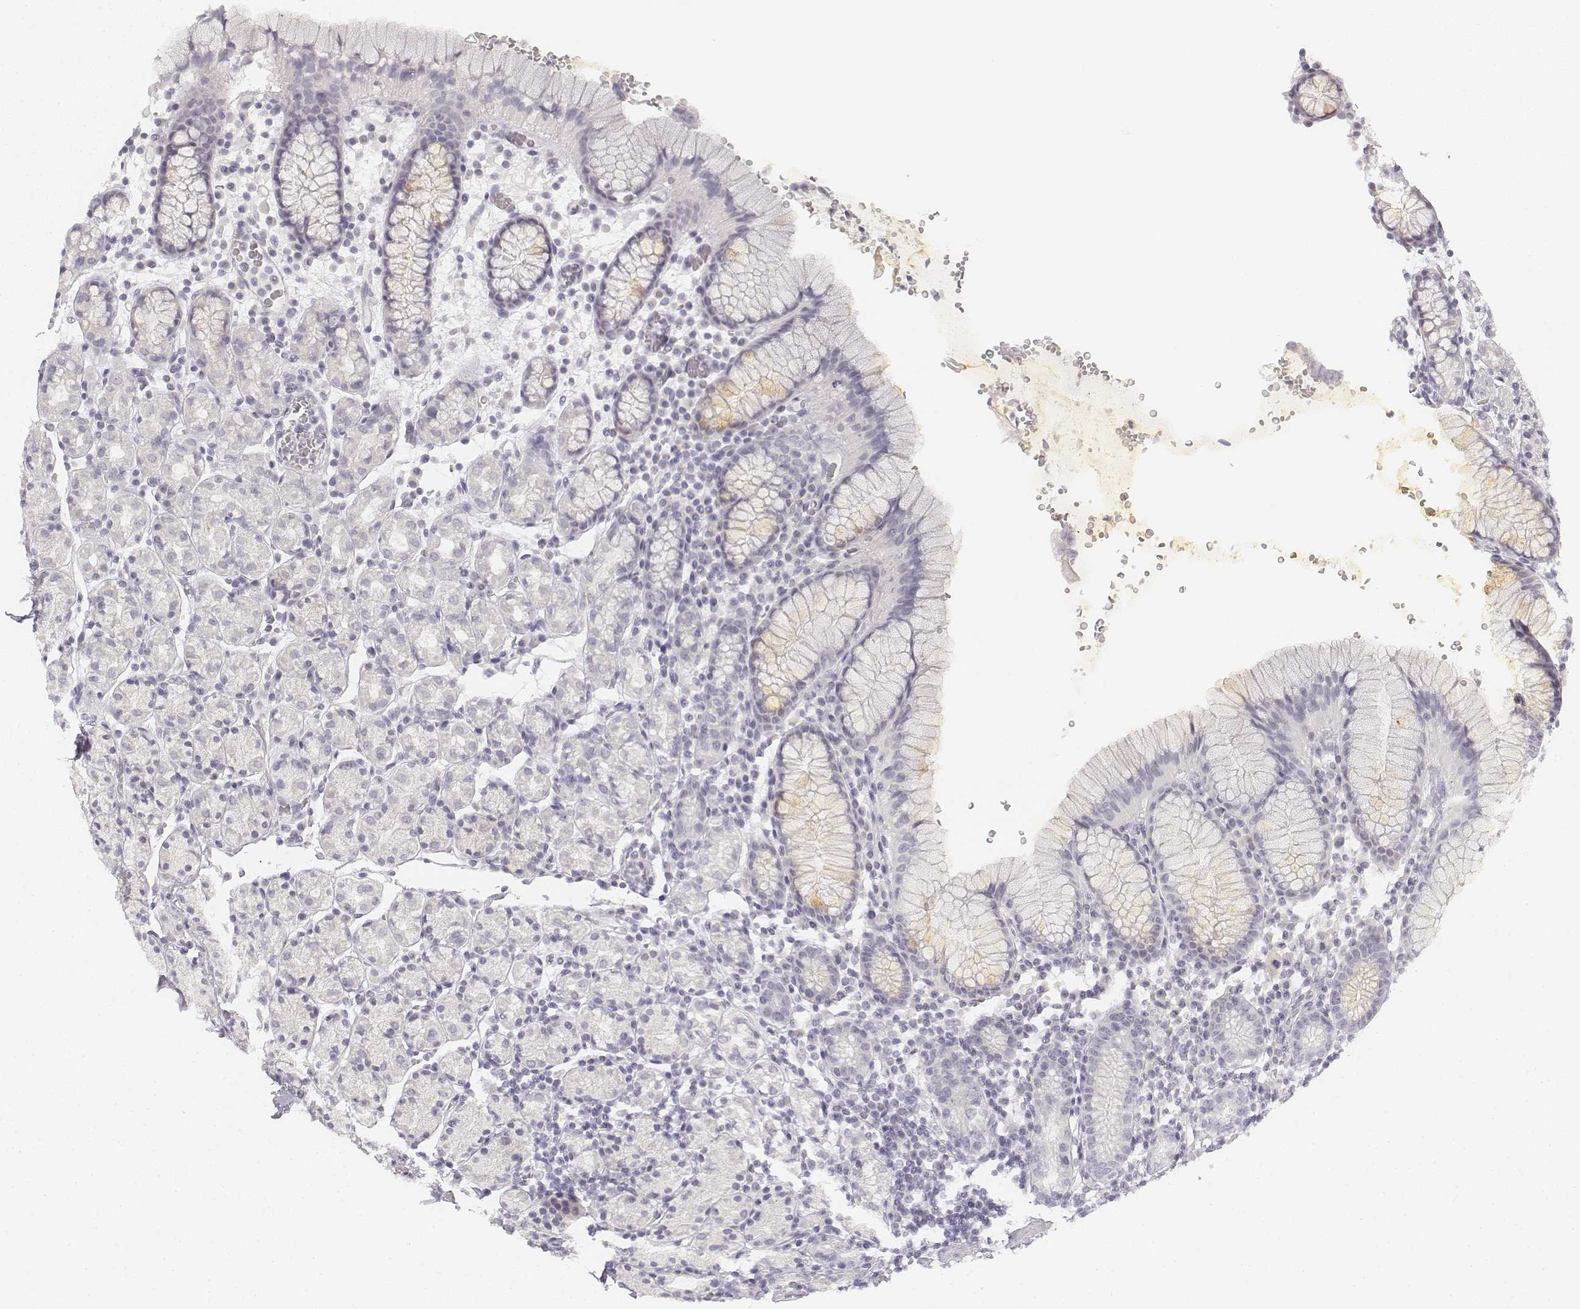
{"staining": {"intensity": "negative", "quantity": "none", "location": "none"}, "tissue": "stomach", "cell_type": "Glandular cells", "image_type": "normal", "snomed": [{"axis": "morphology", "description": "Normal tissue, NOS"}, {"axis": "topography", "description": "Stomach, upper"}, {"axis": "topography", "description": "Stomach"}], "caption": "Immunohistochemistry image of unremarkable human stomach stained for a protein (brown), which exhibits no positivity in glandular cells. (DAB (3,3'-diaminobenzidine) immunohistochemistry visualized using brightfield microscopy, high magnification).", "gene": "KRT25", "patient": {"sex": "male", "age": 62}}